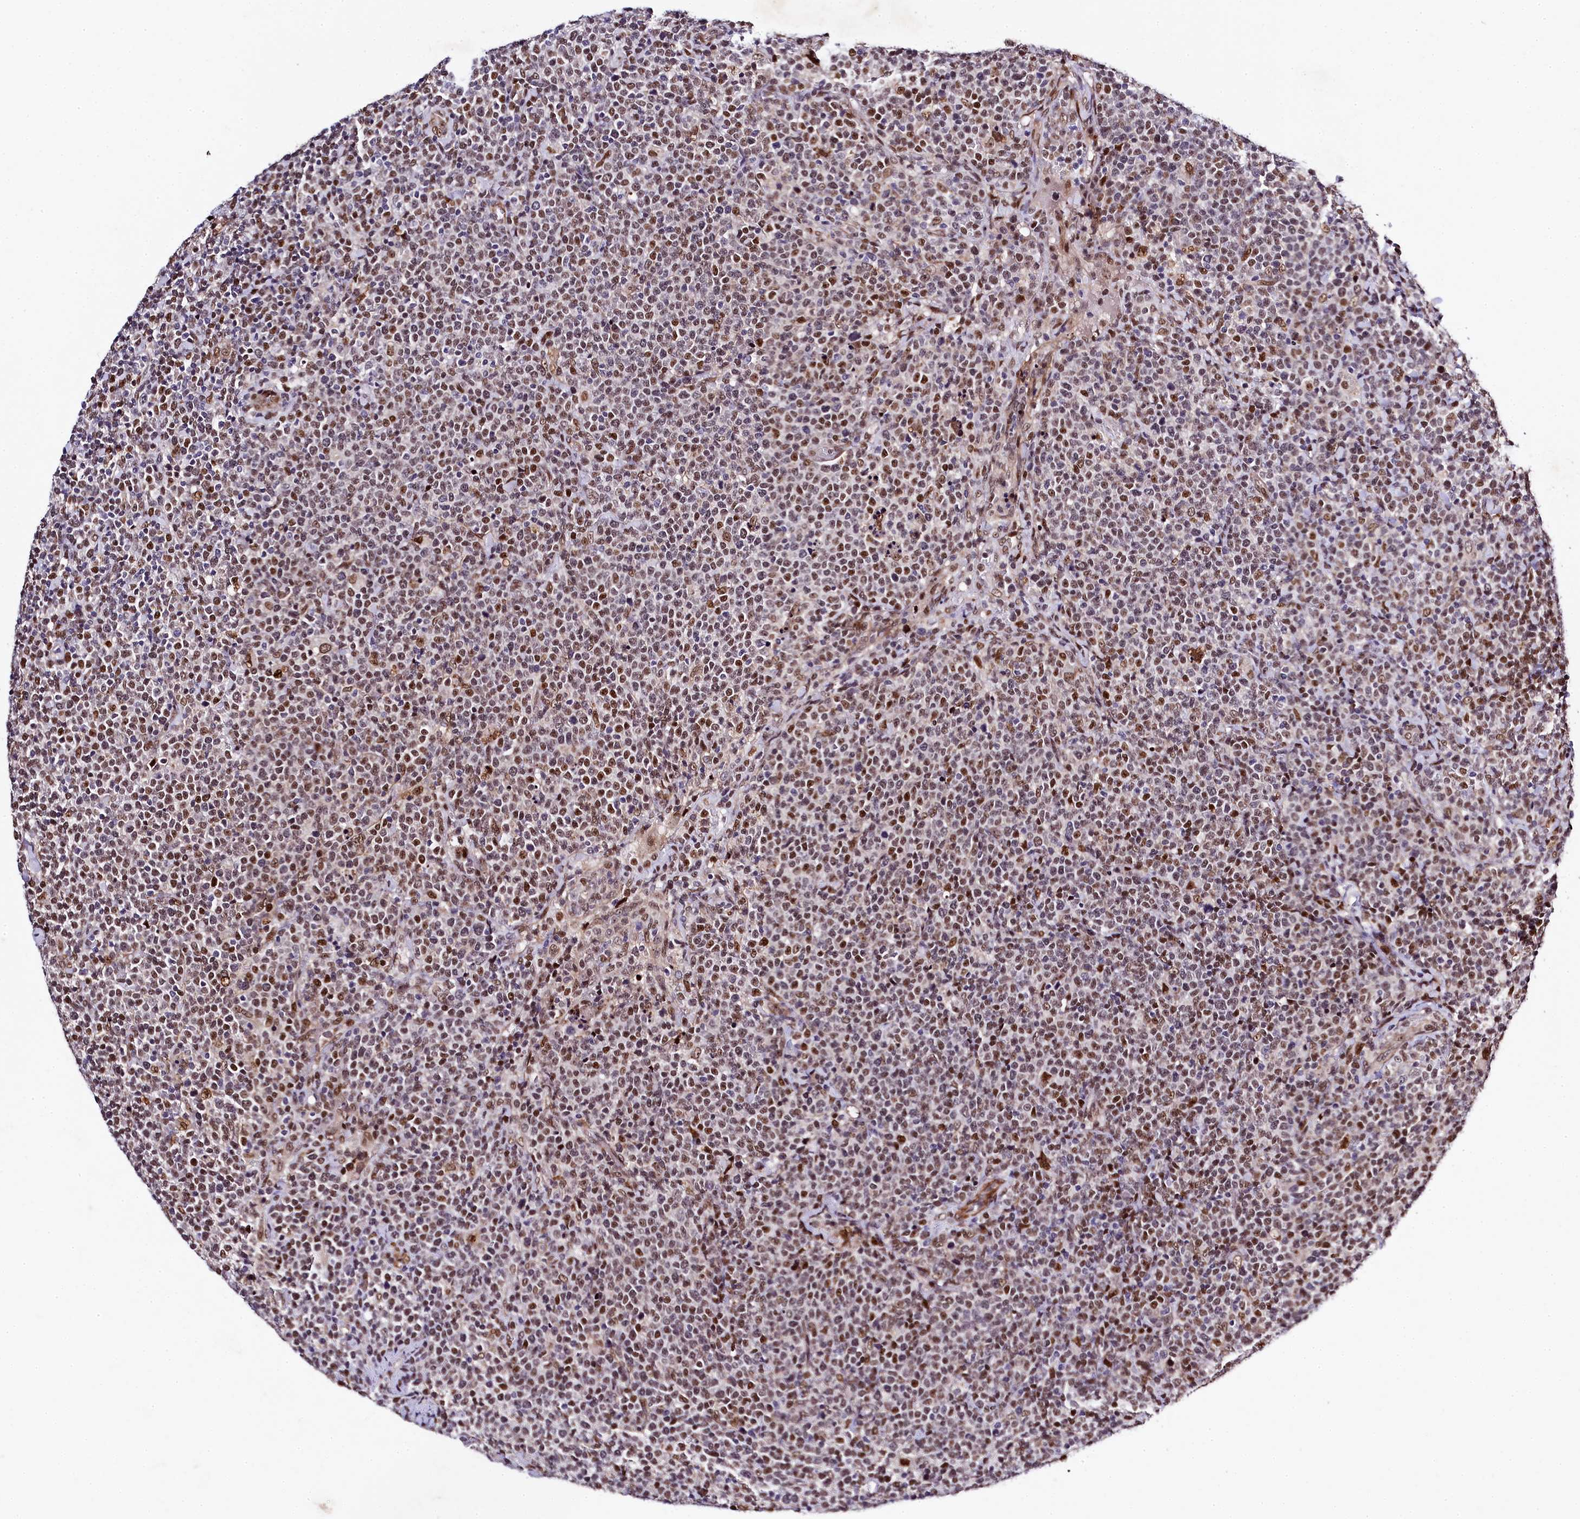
{"staining": {"intensity": "moderate", "quantity": "25%-75%", "location": "nuclear"}, "tissue": "lymphoma", "cell_type": "Tumor cells", "image_type": "cancer", "snomed": [{"axis": "morphology", "description": "Malignant lymphoma, non-Hodgkin's type, High grade"}, {"axis": "topography", "description": "Lymph node"}], "caption": "Human high-grade malignant lymphoma, non-Hodgkin's type stained with a brown dye demonstrates moderate nuclear positive positivity in approximately 25%-75% of tumor cells.", "gene": "SAMD10", "patient": {"sex": "male", "age": 61}}